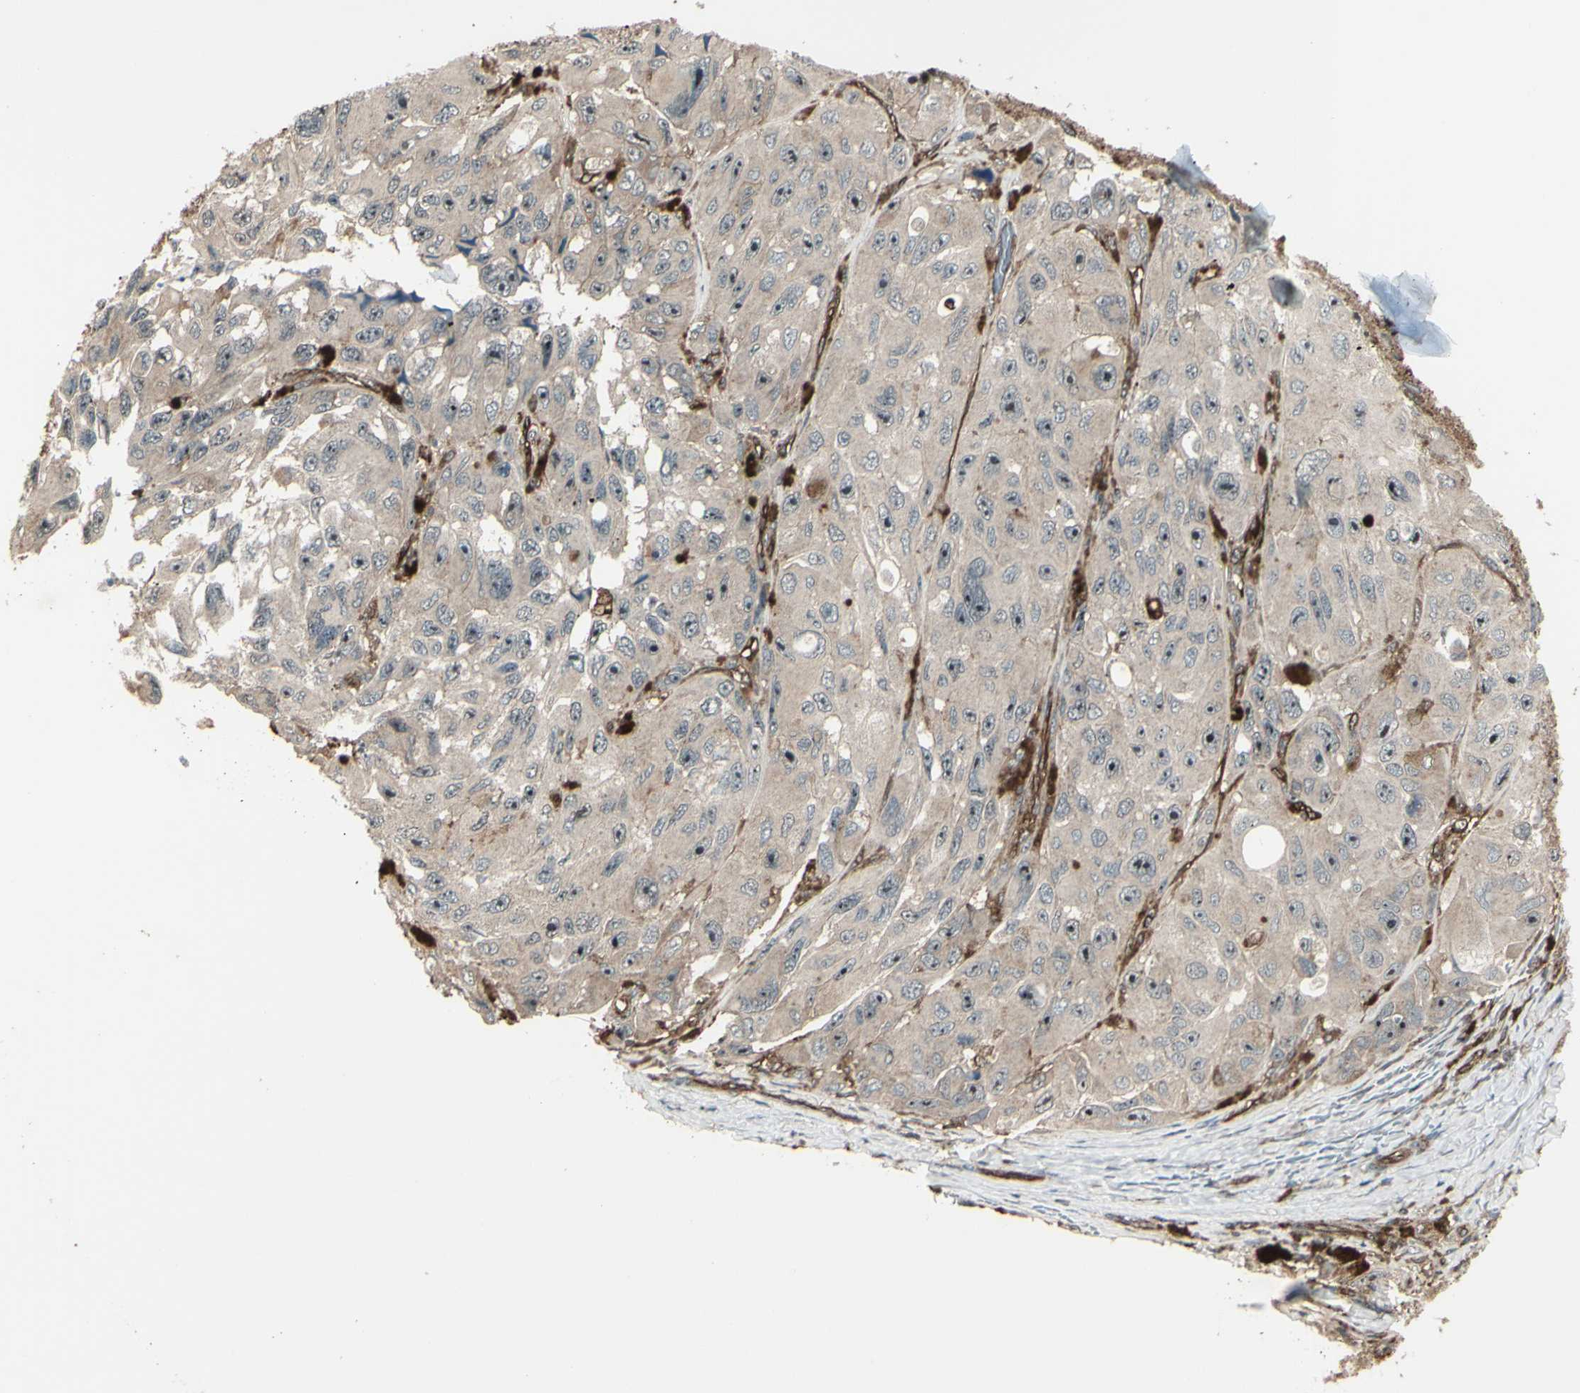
{"staining": {"intensity": "strong", "quantity": ">75%", "location": "cytoplasmic/membranous,nuclear"}, "tissue": "melanoma", "cell_type": "Tumor cells", "image_type": "cancer", "snomed": [{"axis": "morphology", "description": "Malignant melanoma, NOS"}, {"axis": "topography", "description": "Skin"}], "caption": "Malignant melanoma tissue demonstrates strong cytoplasmic/membranous and nuclear staining in approximately >75% of tumor cells, visualized by immunohistochemistry.", "gene": "FXYD5", "patient": {"sex": "female", "age": 73}}